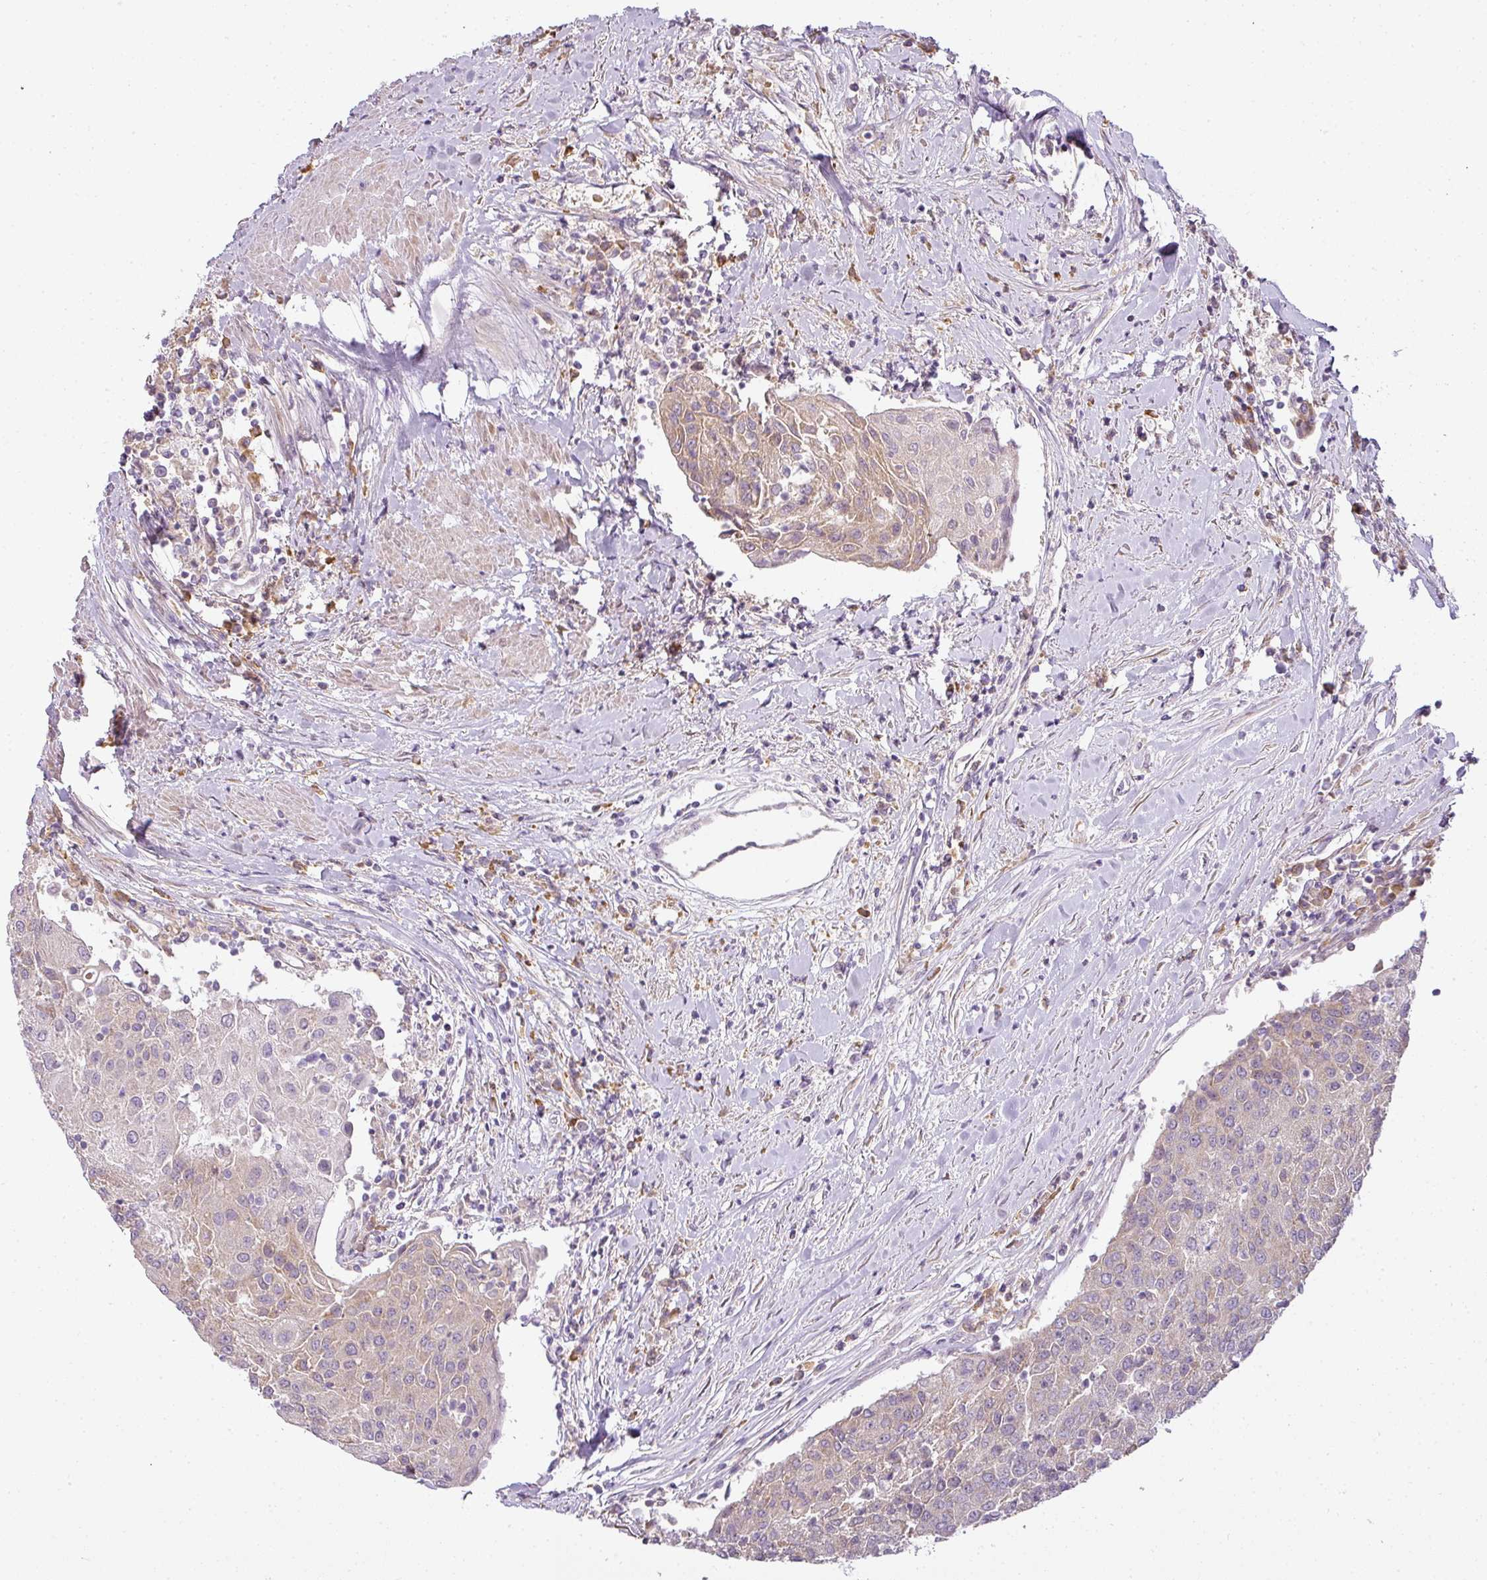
{"staining": {"intensity": "weak", "quantity": "25%-75%", "location": "cytoplasmic/membranous"}, "tissue": "urothelial cancer", "cell_type": "Tumor cells", "image_type": "cancer", "snomed": [{"axis": "morphology", "description": "Urothelial carcinoma, High grade"}, {"axis": "topography", "description": "Urinary bladder"}], "caption": "An immunohistochemistry image of tumor tissue is shown. Protein staining in brown labels weak cytoplasmic/membranous positivity in urothelial carcinoma (high-grade) within tumor cells.", "gene": "LY75", "patient": {"sex": "female", "age": 85}}